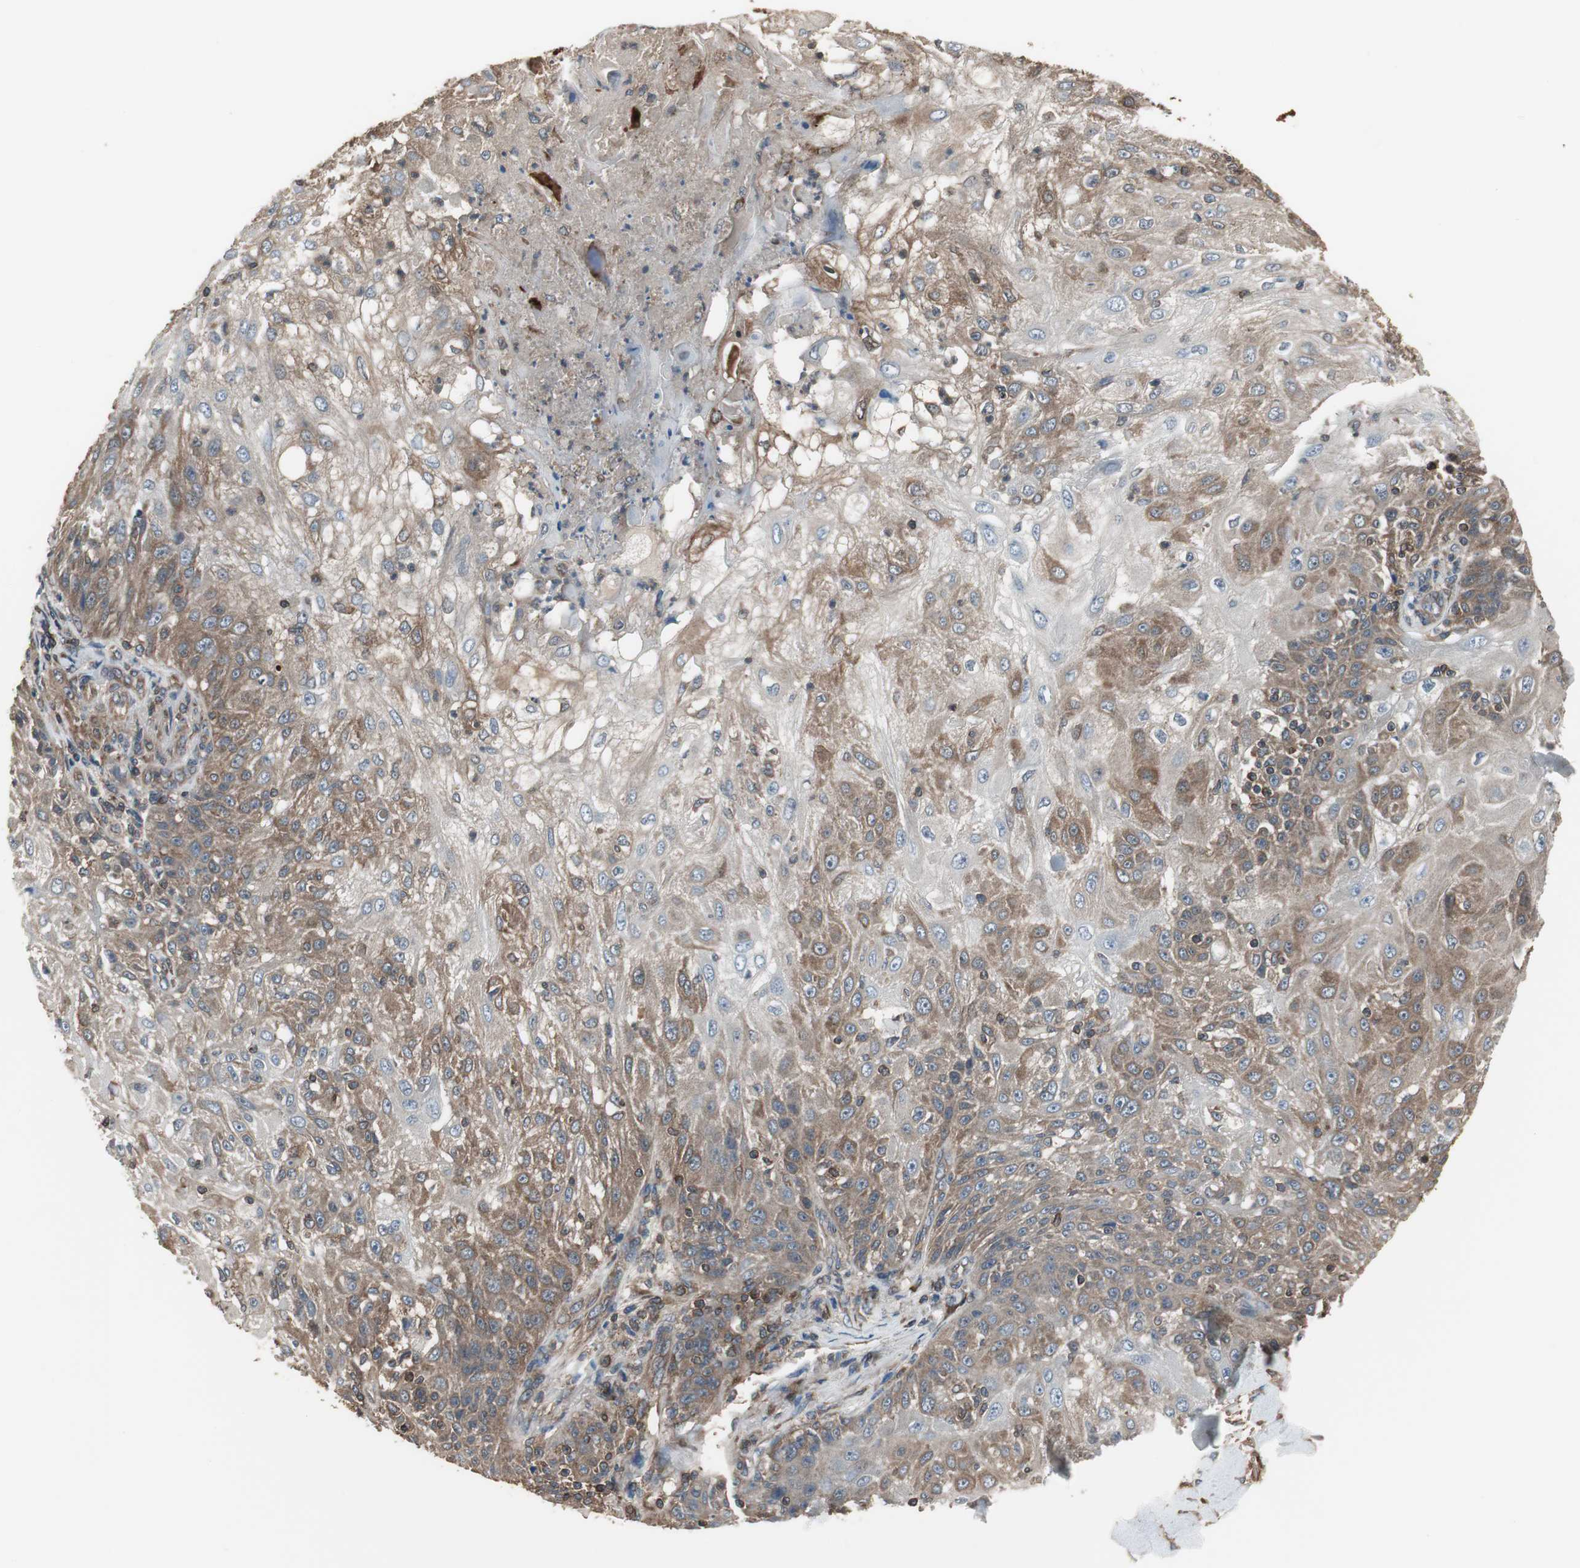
{"staining": {"intensity": "moderate", "quantity": ">75%", "location": "cytoplasmic/membranous"}, "tissue": "skin cancer", "cell_type": "Tumor cells", "image_type": "cancer", "snomed": [{"axis": "morphology", "description": "Normal tissue, NOS"}, {"axis": "morphology", "description": "Squamous cell carcinoma, NOS"}, {"axis": "topography", "description": "Skin"}], "caption": "Moderate cytoplasmic/membranous expression for a protein is identified in about >75% of tumor cells of skin cancer using immunohistochemistry (IHC).", "gene": "CAPNS1", "patient": {"sex": "female", "age": 83}}